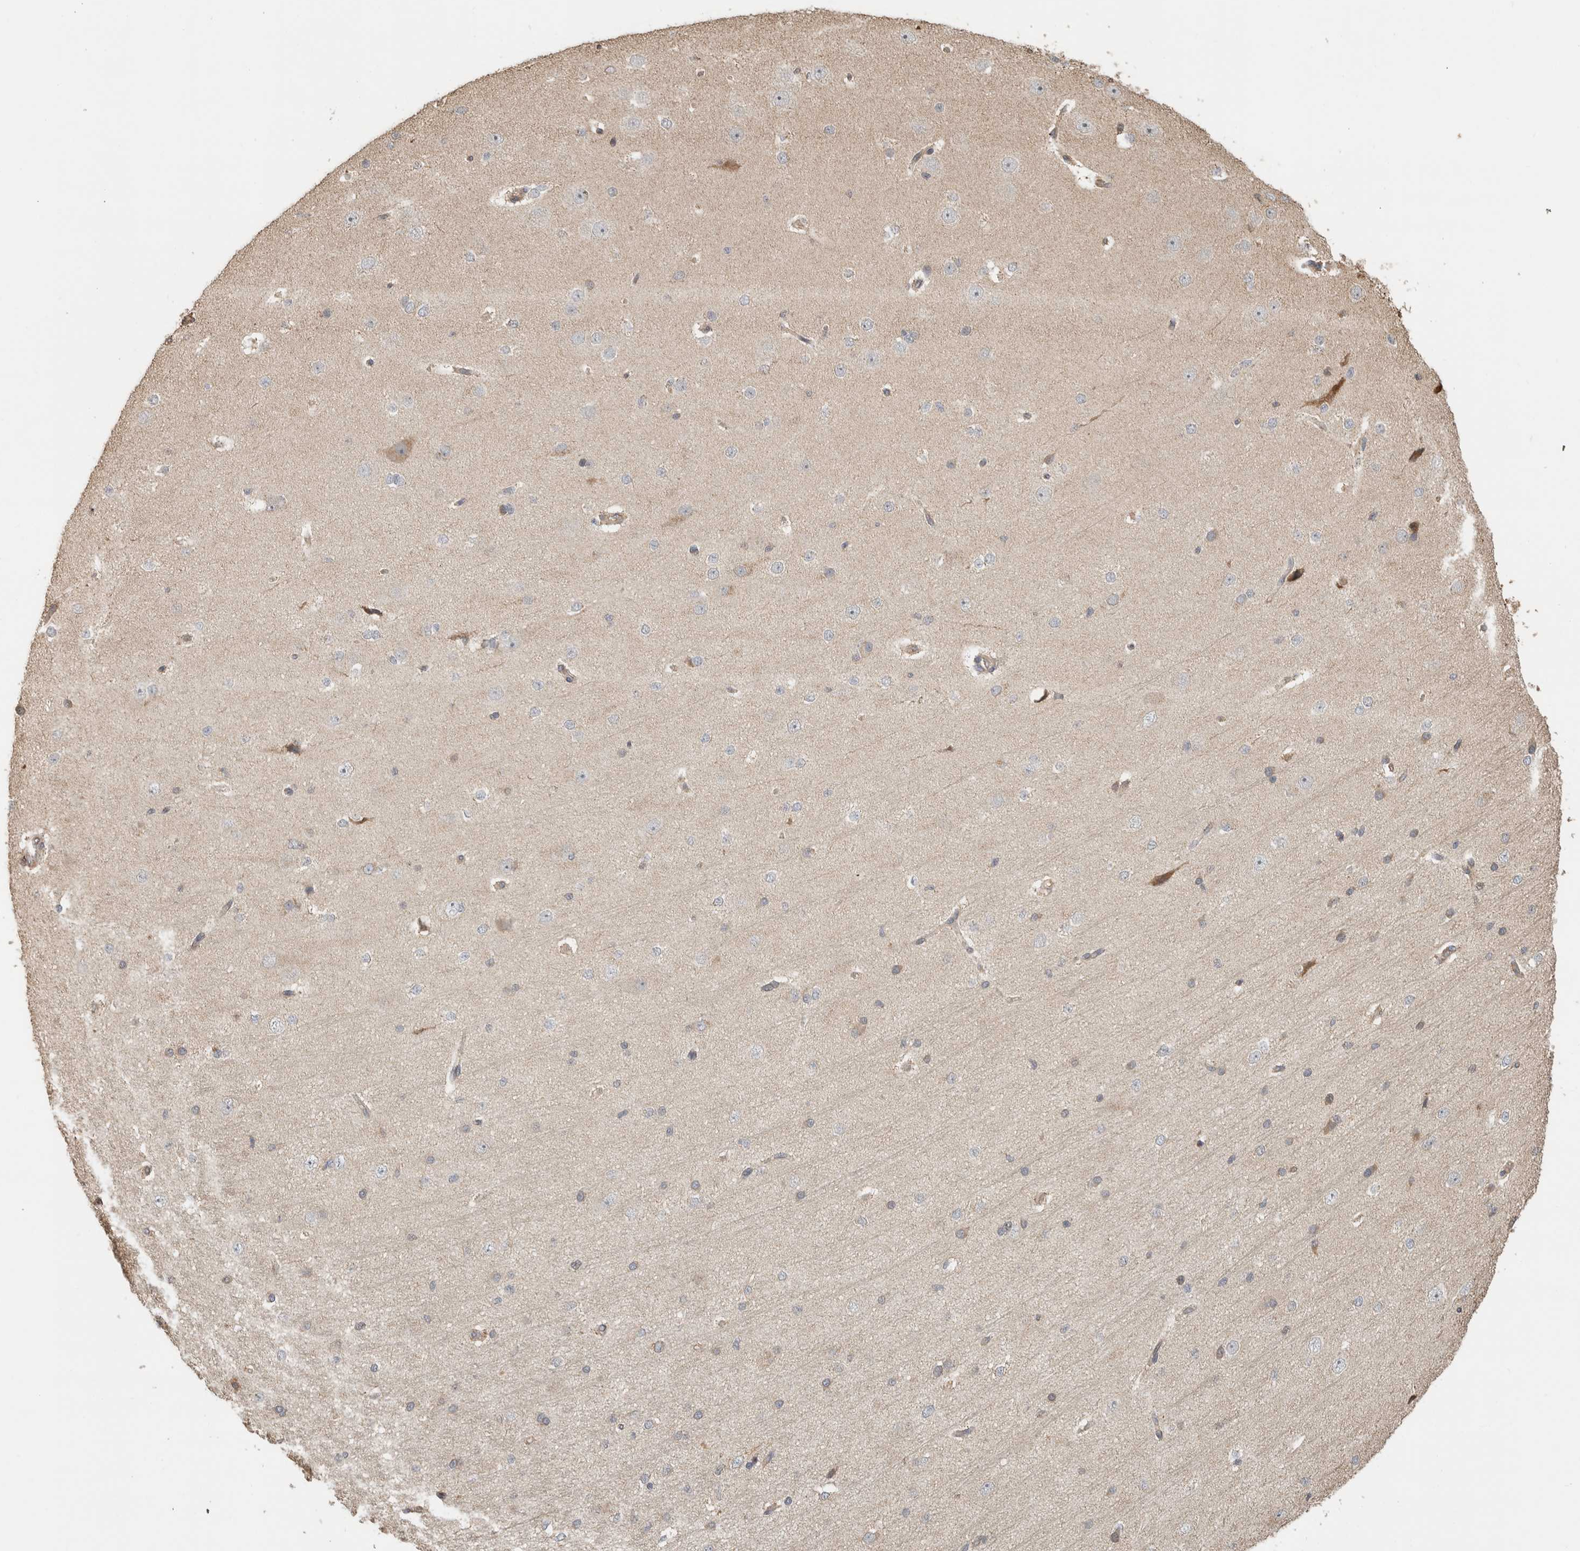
{"staining": {"intensity": "weak", "quantity": ">75%", "location": "cytoplasmic/membranous"}, "tissue": "cerebral cortex", "cell_type": "Endothelial cells", "image_type": "normal", "snomed": [{"axis": "morphology", "description": "Normal tissue, NOS"}, {"axis": "morphology", "description": "Developmental malformation"}, {"axis": "topography", "description": "Cerebral cortex"}], "caption": "This photomicrograph demonstrates immunohistochemistry (IHC) staining of normal human cerebral cortex, with low weak cytoplasmic/membranous staining in about >75% of endothelial cells.", "gene": "GINS4", "patient": {"sex": "female", "age": 30}}